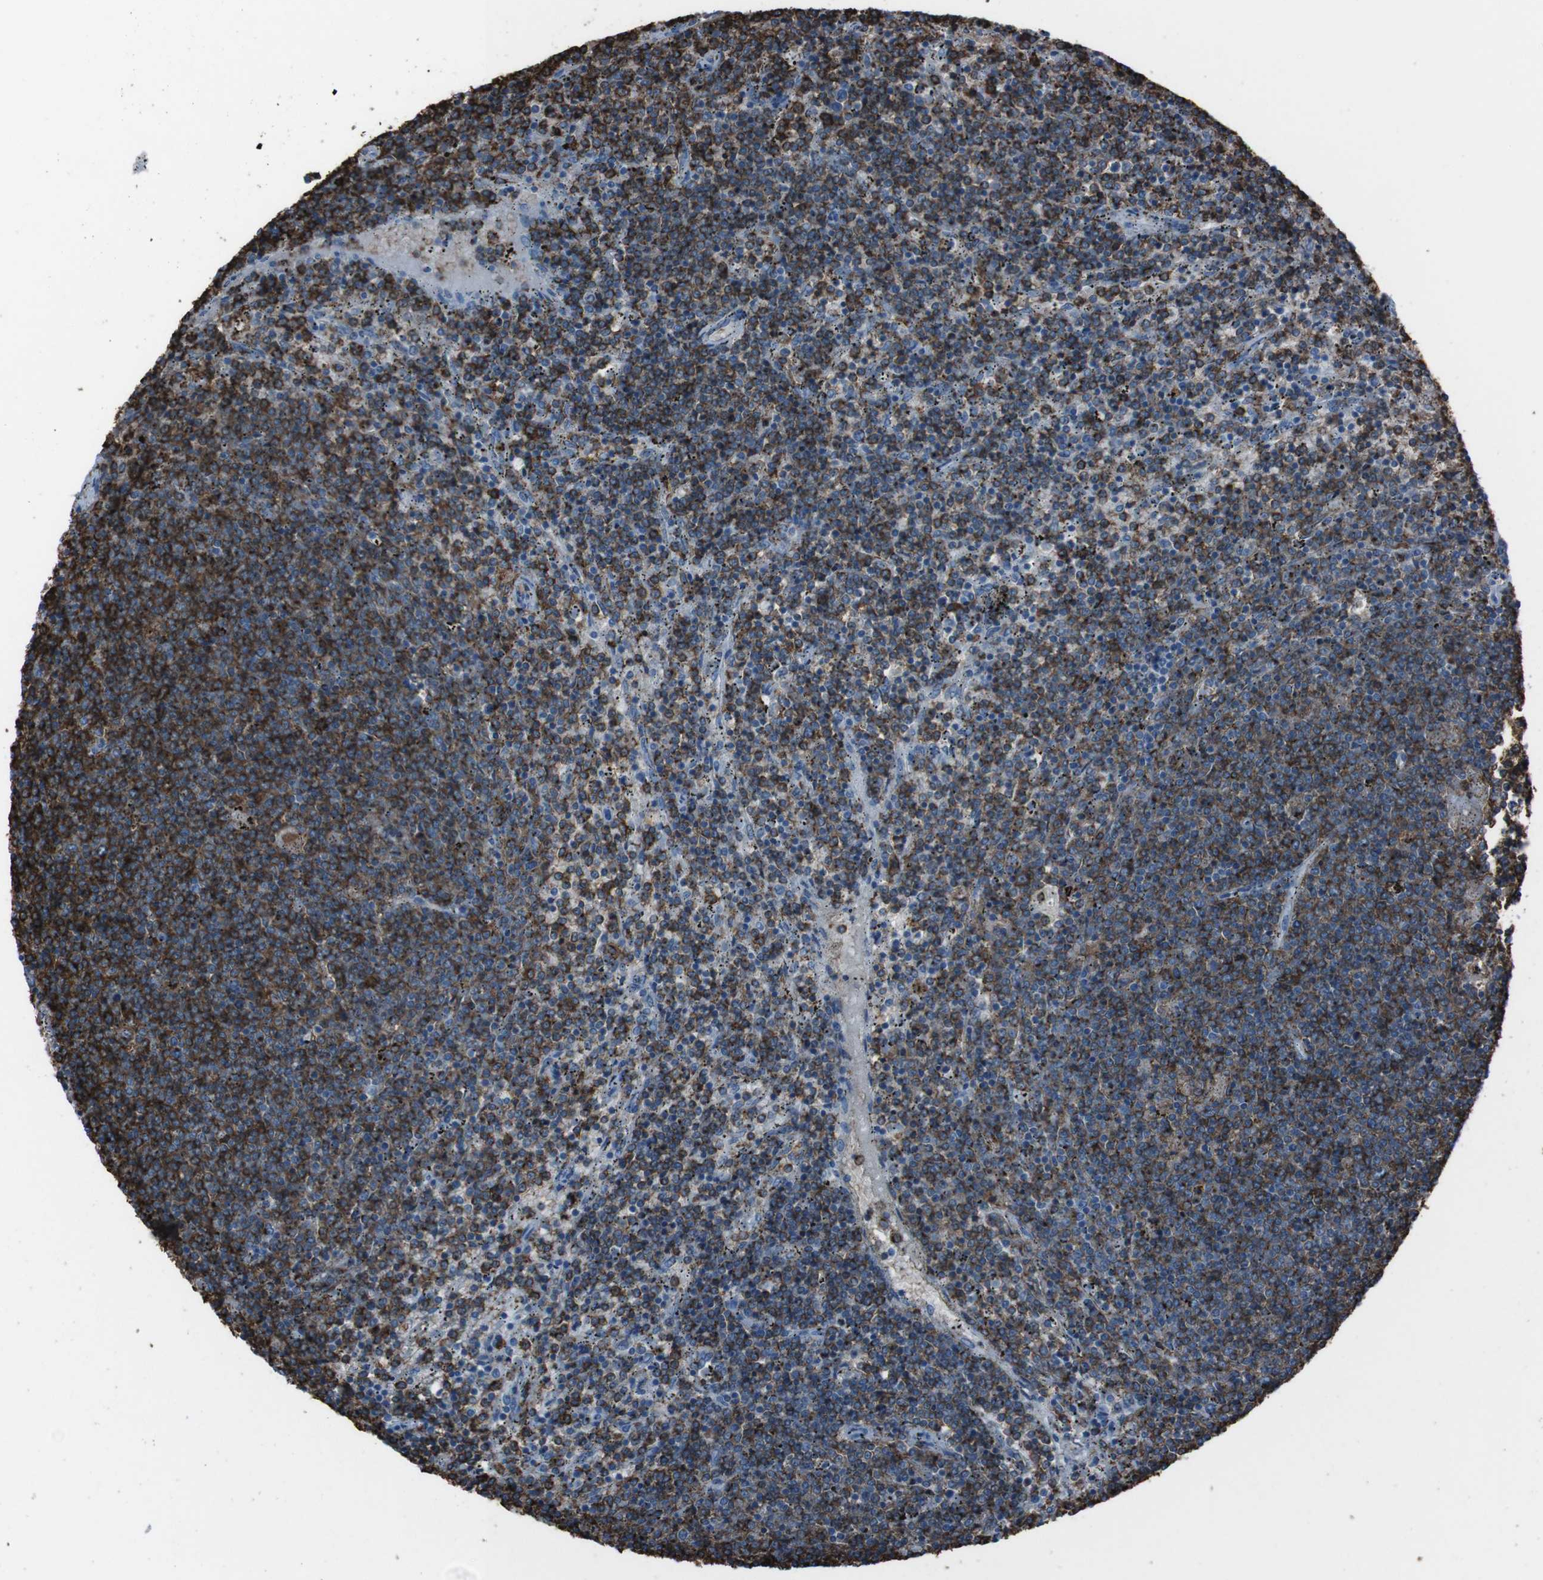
{"staining": {"intensity": "strong", "quantity": ">75%", "location": "cytoplasmic/membranous"}, "tissue": "lymphoma", "cell_type": "Tumor cells", "image_type": "cancer", "snomed": [{"axis": "morphology", "description": "Malignant lymphoma, non-Hodgkin's type, Low grade"}, {"axis": "topography", "description": "Spleen"}], "caption": "Immunohistochemistry histopathology image of human lymphoma stained for a protein (brown), which reveals high levels of strong cytoplasmic/membranous positivity in approximately >75% of tumor cells.", "gene": "ST6GAL1", "patient": {"sex": "female", "age": 50}}